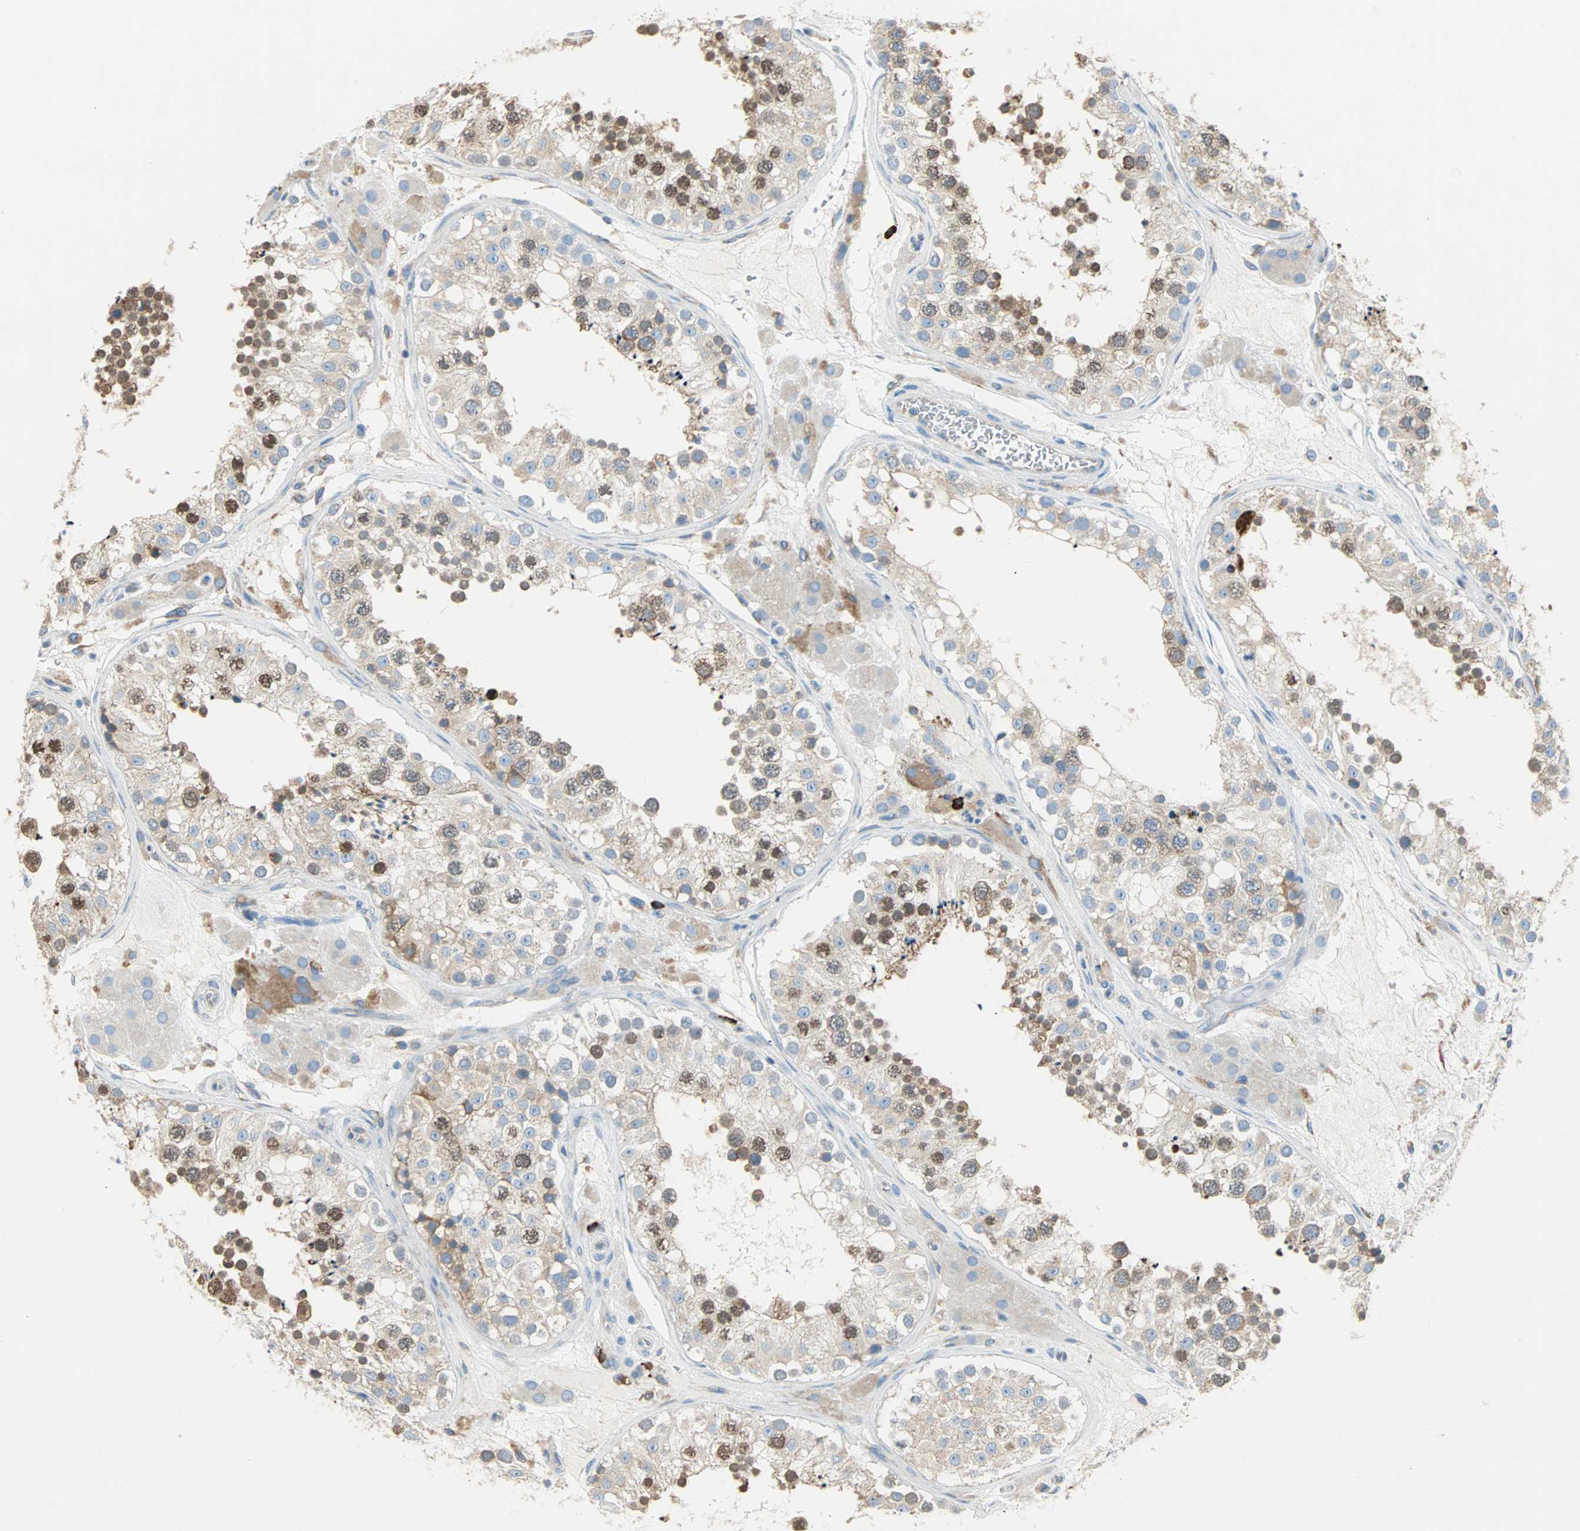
{"staining": {"intensity": "moderate", "quantity": ">75%", "location": "cytoplasmic/membranous,nuclear"}, "tissue": "testis", "cell_type": "Cells in seminiferous ducts", "image_type": "normal", "snomed": [{"axis": "morphology", "description": "Normal tissue, NOS"}, {"axis": "topography", "description": "Testis"}], "caption": "Cells in seminiferous ducts show medium levels of moderate cytoplasmic/membranous,nuclear positivity in about >75% of cells in normal human testis.", "gene": "PLCXD1", "patient": {"sex": "male", "age": 26}}